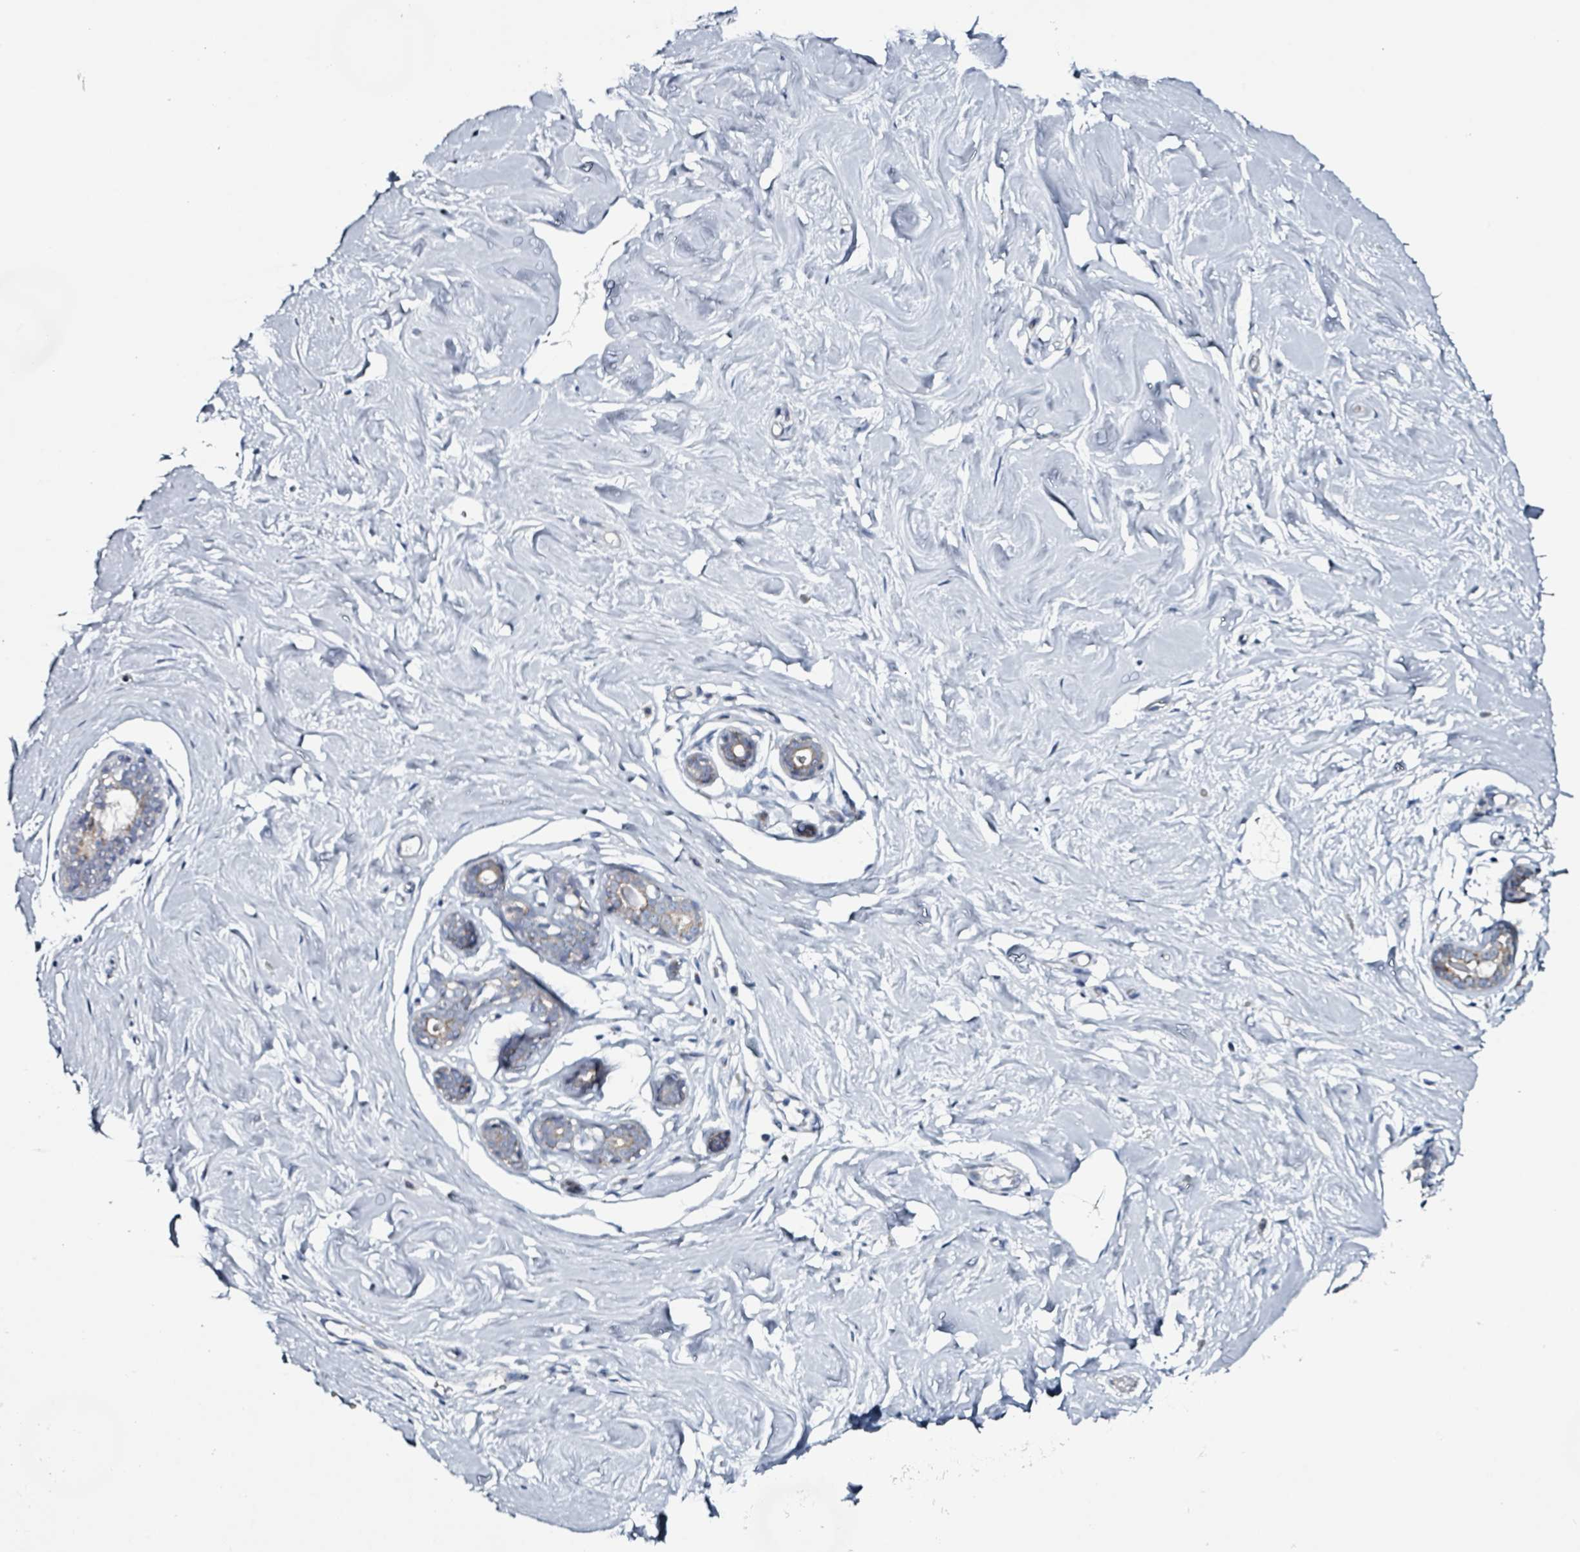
{"staining": {"intensity": "negative", "quantity": "none", "location": "none"}, "tissue": "breast", "cell_type": "Adipocytes", "image_type": "normal", "snomed": [{"axis": "morphology", "description": "Normal tissue, NOS"}, {"axis": "topography", "description": "Breast"}], "caption": "Immunohistochemistry (IHC) photomicrograph of normal breast: human breast stained with DAB (3,3'-diaminobenzidine) shows no significant protein positivity in adipocytes. The staining was performed using DAB (3,3'-diaminobenzidine) to visualize the protein expression in brown, while the nuclei were stained in blue with hematoxylin (Magnification: 20x).", "gene": "B3GAT3", "patient": {"sex": "female", "age": 23}}